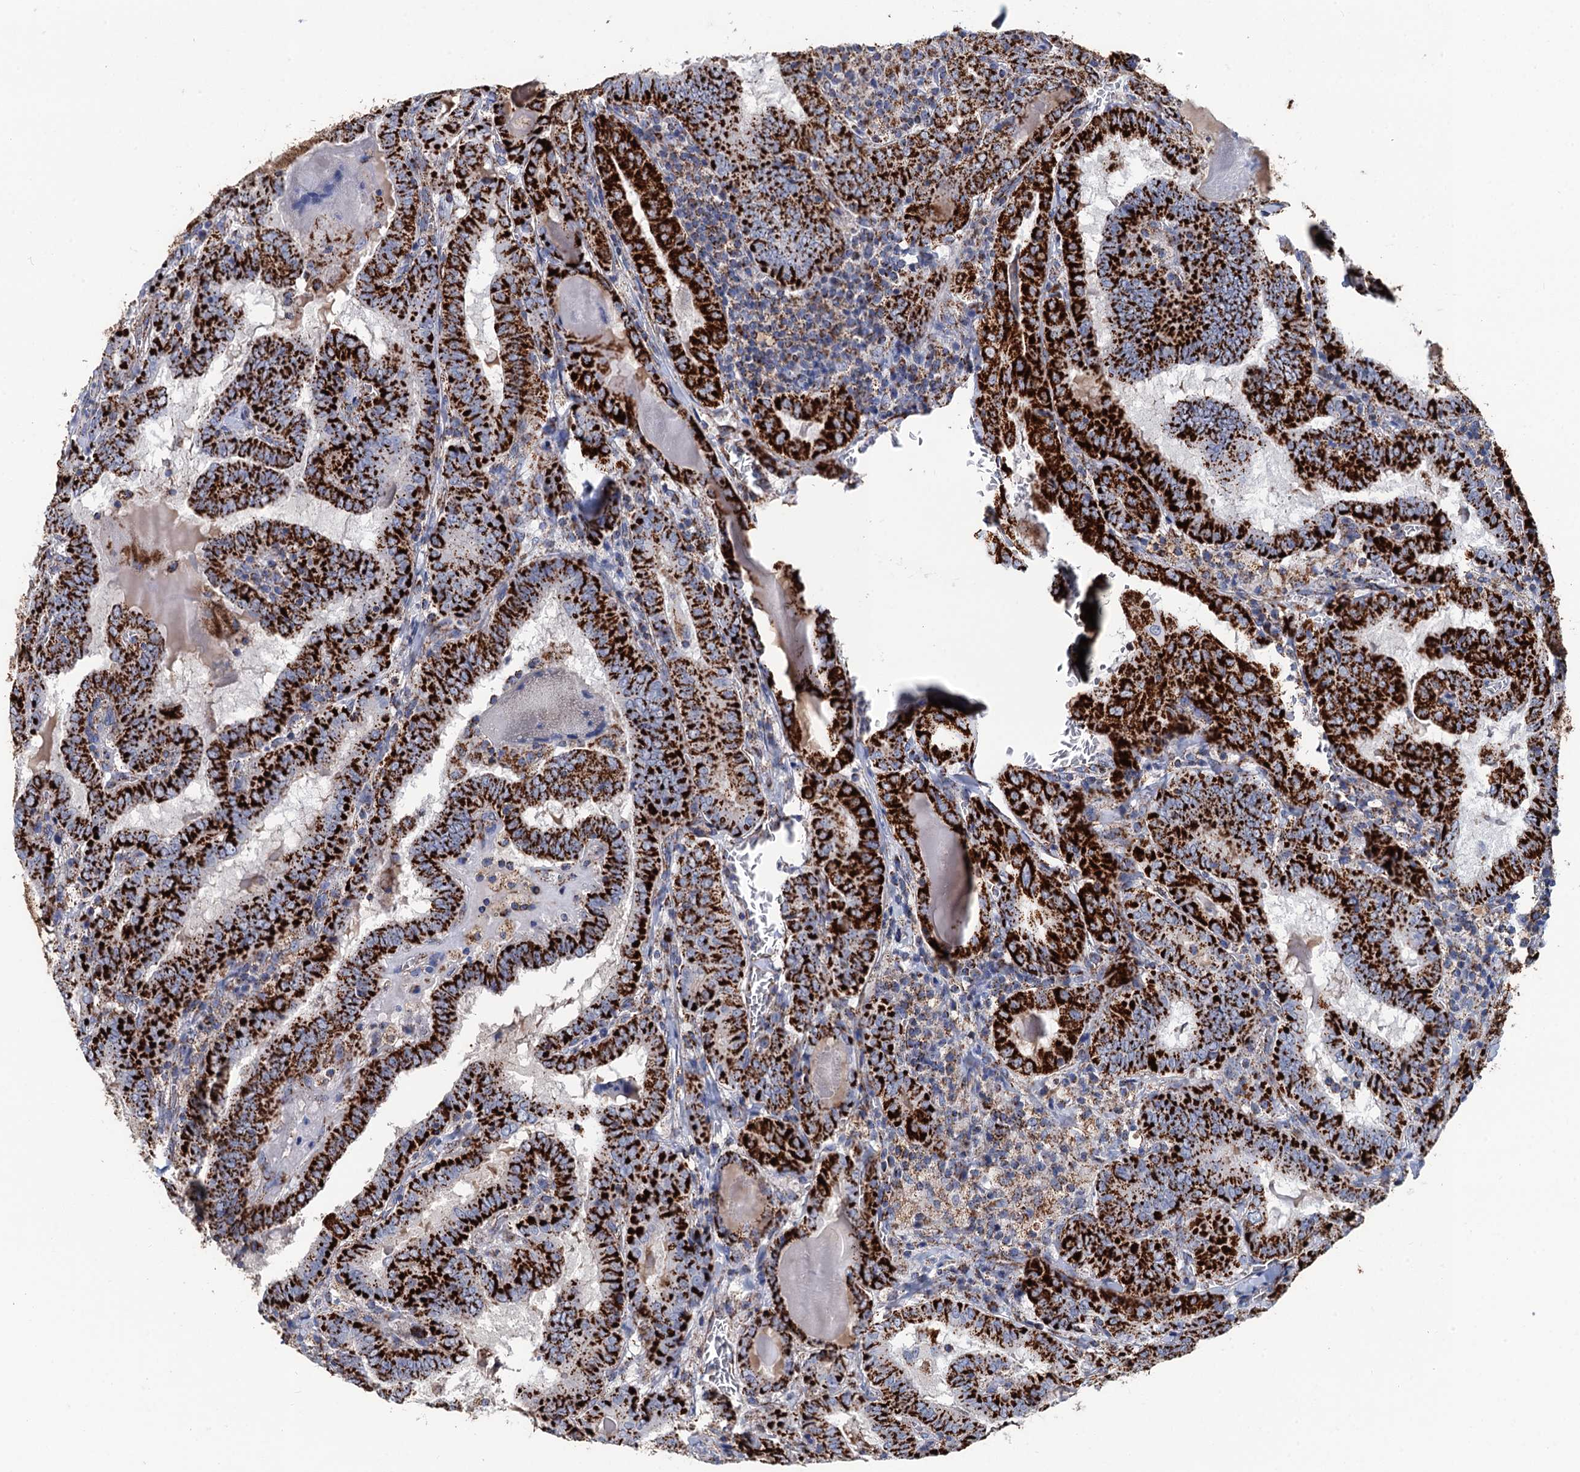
{"staining": {"intensity": "strong", "quantity": ">75%", "location": "cytoplasmic/membranous"}, "tissue": "thyroid cancer", "cell_type": "Tumor cells", "image_type": "cancer", "snomed": [{"axis": "morphology", "description": "Papillary adenocarcinoma, NOS"}, {"axis": "topography", "description": "Thyroid gland"}], "caption": "Papillary adenocarcinoma (thyroid) was stained to show a protein in brown. There is high levels of strong cytoplasmic/membranous staining in about >75% of tumor cells.", "gene": "IVD", "patient": {"sex": "female", "age": 72}}